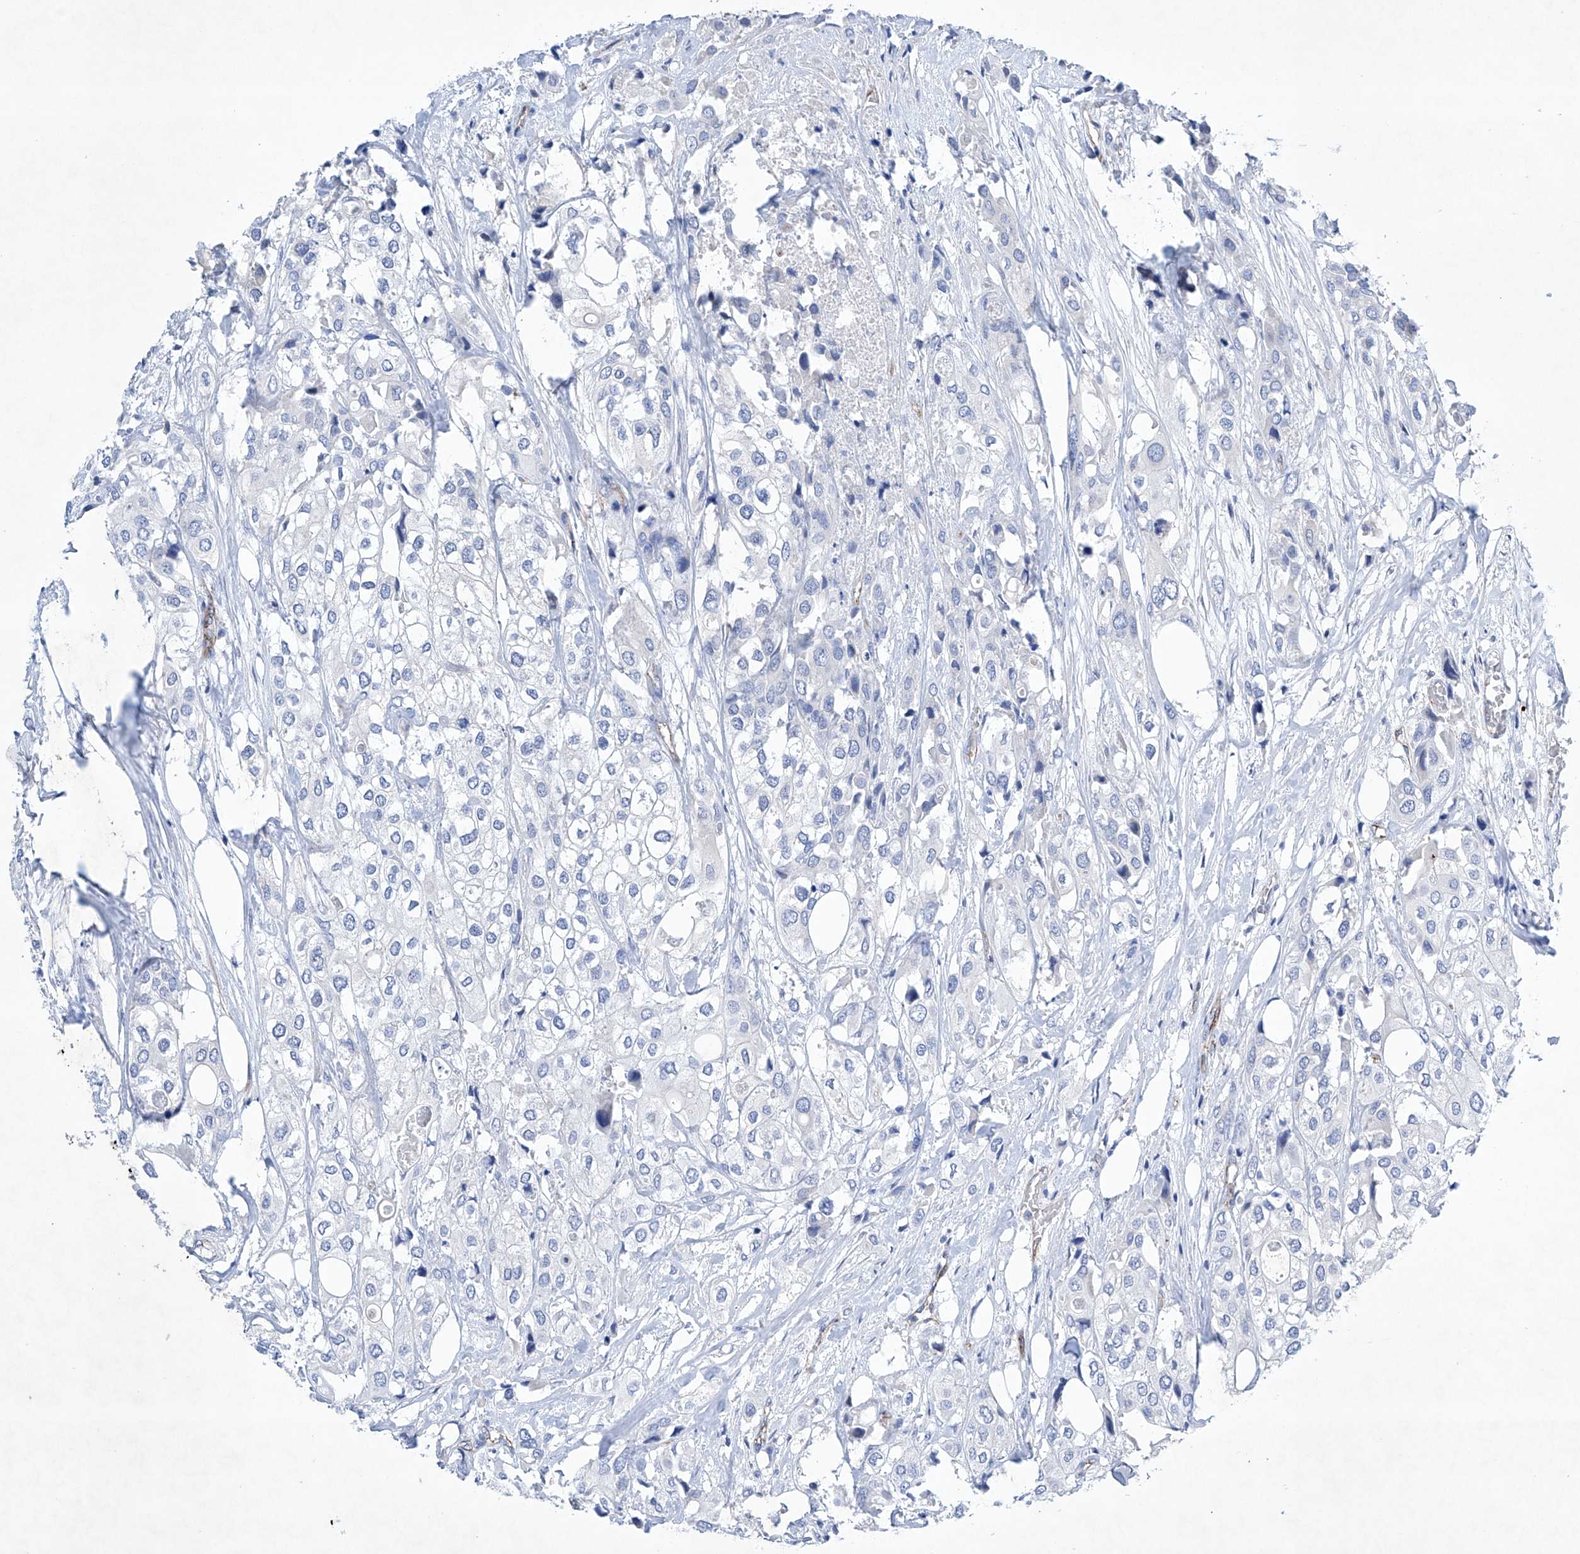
{"staining": {"intensity": "negative", "quantity": "none", "location": "none"}, "tissue": "urothelial cancer", "cell_type": "Tumor cells", "image_type": "cancer", "snomed": [{"axis": "morphology", "description": "Urothelial carcinoma, High grade"}, {"axis": "topography", "description": "Urinary bladder"}], "caption": "Image shows no protein positivity in tumor cells of urothelial cancer tissue.", "gene": "ETV7", "patient": {"sex": "male", "age": 64}}